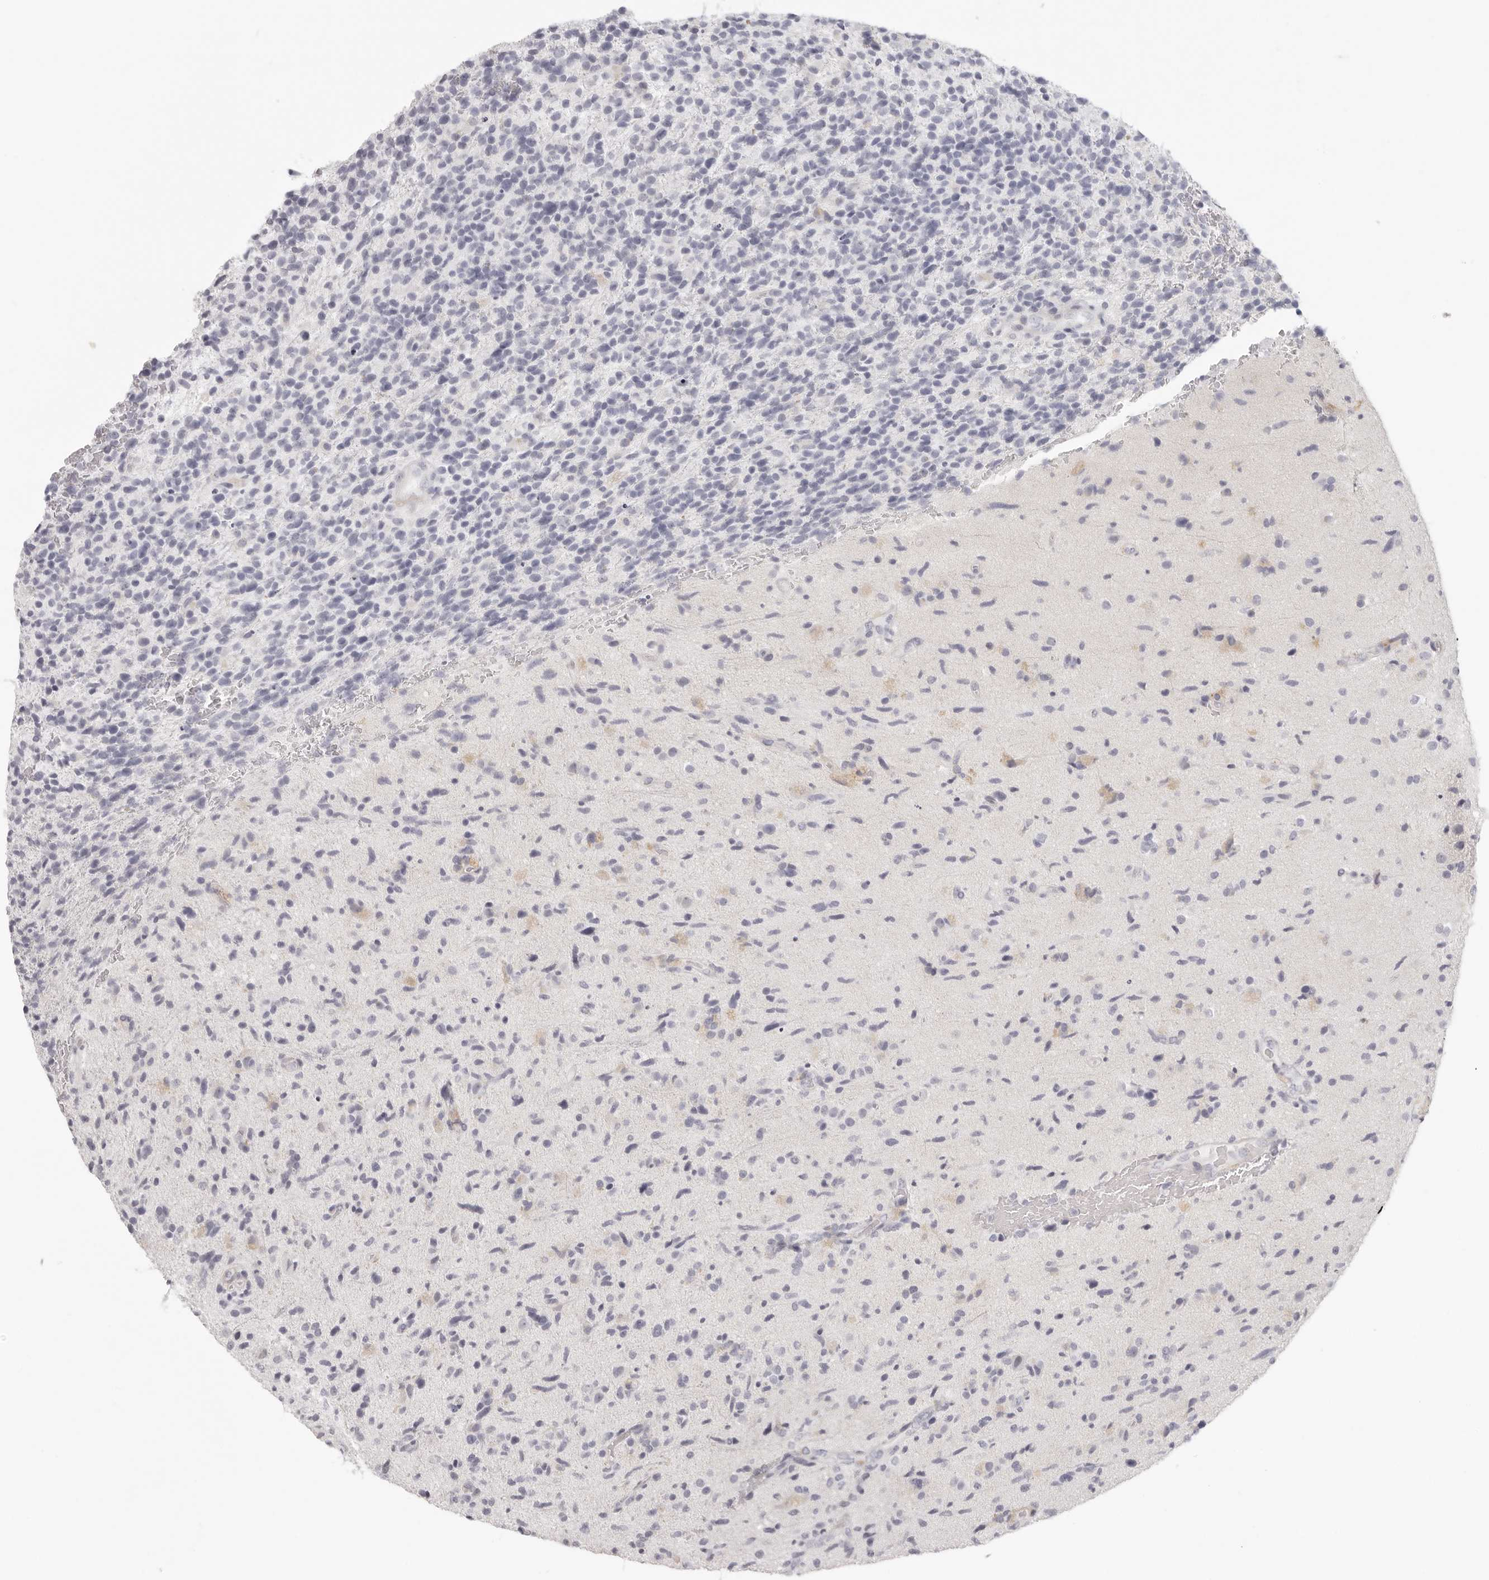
{"staining": {"intensity": "negative", "quantity": "none", "location": "none"}, "tissue": "glioma", "cell_type": "Tumor cells", "image_type": "cancer", "snomed": [{"axis": "morphology", "description": "Glioma, malignant, High grade"}, {"axis": "topography", "description": "Brain"}], "caption": "High magnification brightfield microscopy of glioma stained with DAB (brown) and counterstained with hematoxylin (blue): tumor cells show no significant staining.", "gene": "RXFP1", "patient": {"sex": "male", "age": 72}}